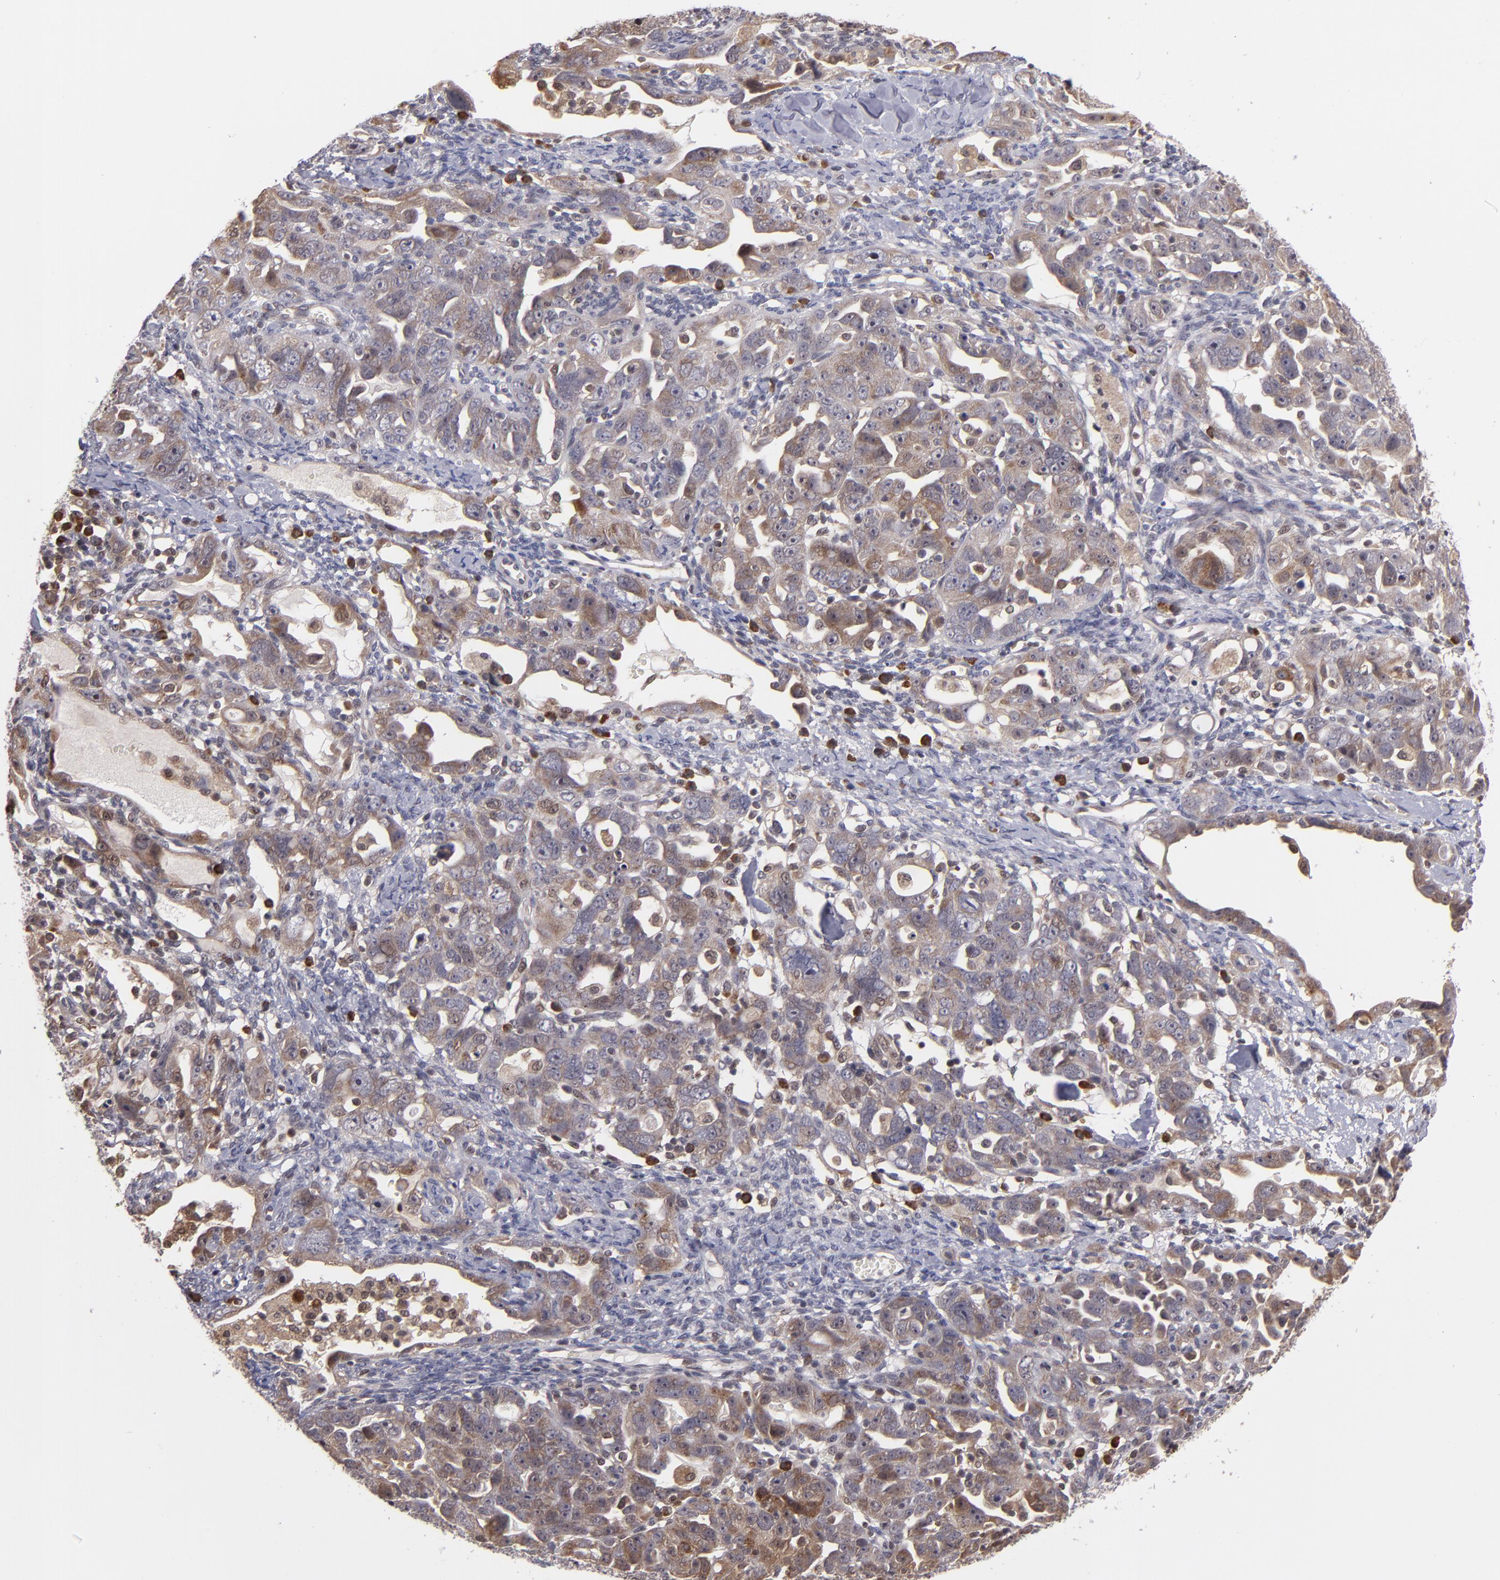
{"staining": {"intensity": "weak", "quantity": ">75%", "location": "cytoplasmic/membranous"}, "tissue": "ovarian cancer", "cell_type": "Tumor cells", "image_type": "cancer", "snomed": [{"axis": "morphology", "description": "Cystadenocarcinoma, serous, NOS"}, {"axis": "topography", "description": "Ovary"}], "caption": "A histopathology image of human serous cystadenocarcinoma (ovarian) stained for a protein displays weak cytoplasmic/membranous brown staining in tumor cells.", "gene": "CASP1", "patient": {"sex": "female", "age": 66}}